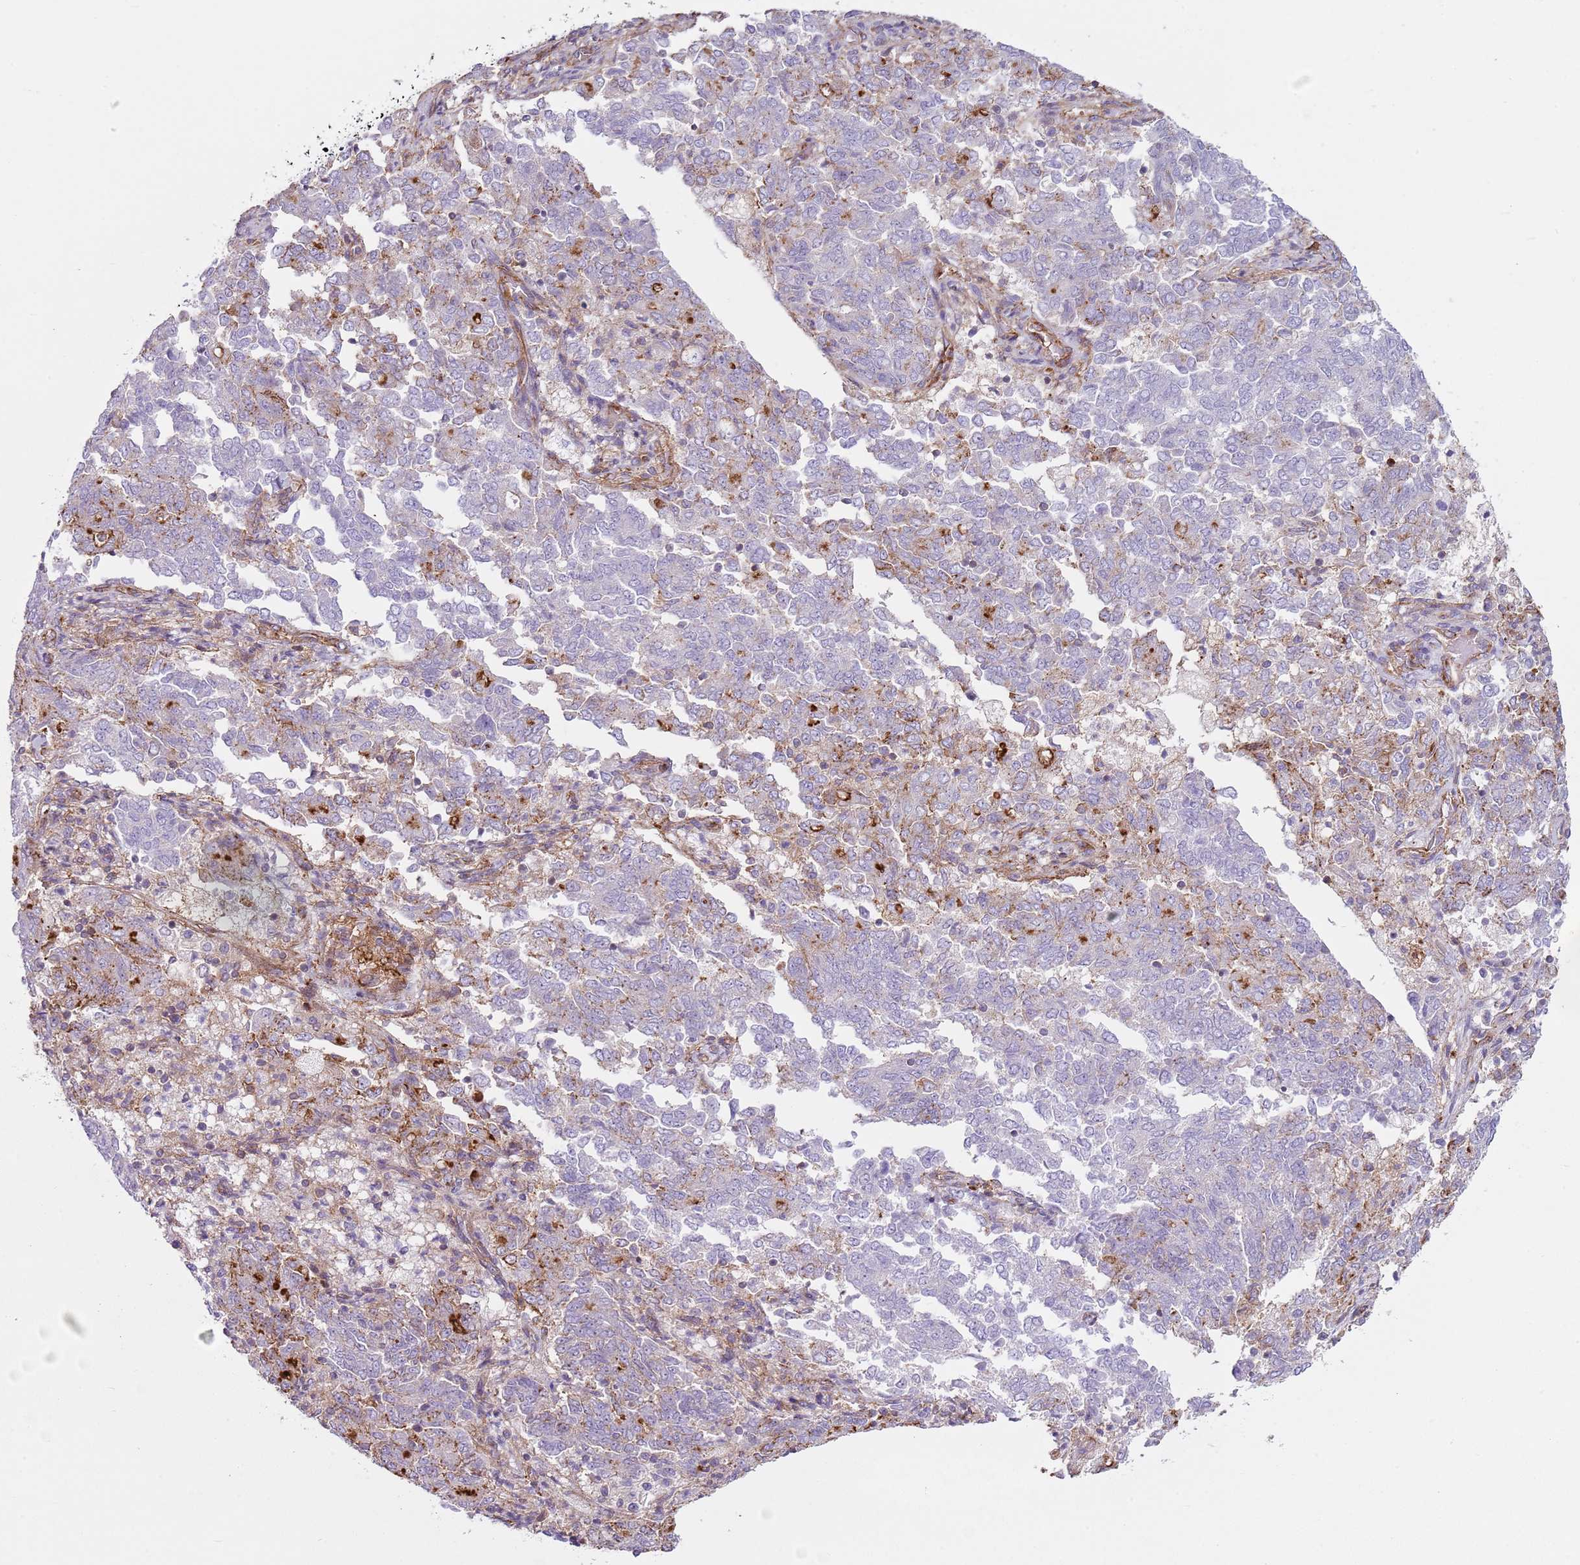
{"staining": {"intensity": "negative", "quantity": "none", "location": "none"}, "tissue": "endometrial cancer", "cell_type": "Tumor cells", "image_type": "cancer", "snomed": [{"axis": "morphology", "description": "Adenocarcinoma, NOS"}, {"axis": "topography", "description": "Endometrium"}], "caption": "Immunohistochemical staining of endometrial cancer (adenocarcinoma) reveals no significant positivity in tumor cells.", "gene": "GNAI3", "patient": {"sex": "female", "age": 80}}